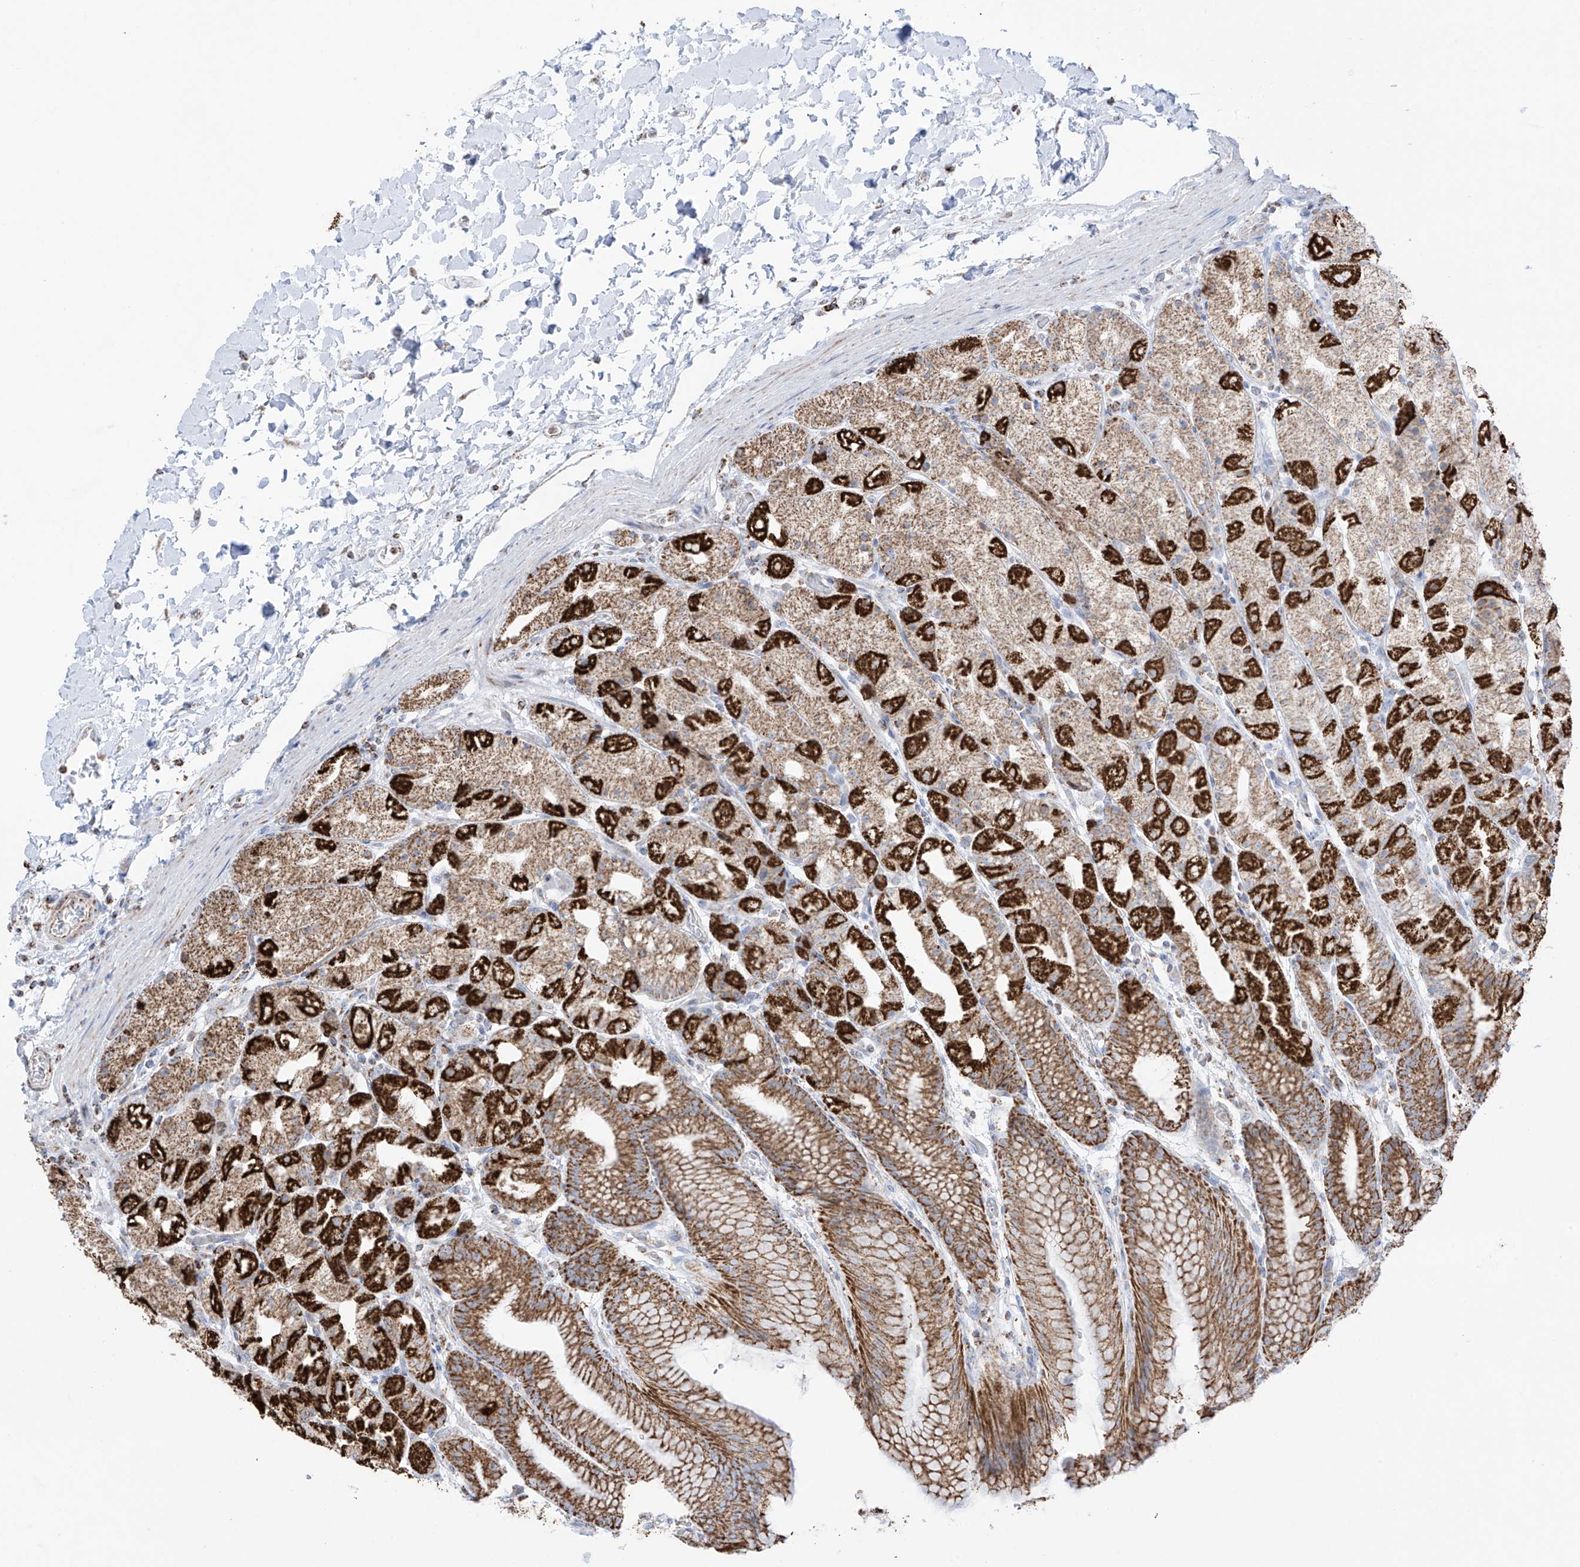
{"staining": {"intensity": "strong", "quantity": ">75%", "location": "cytoplasmic/membranous"}, "tissue": "stomach", "cell_type": "Glandular cells", "image_type": "normal", "snomed": [{"axis": "morphology", "description": "Normal tissue, NOS"}, {"axis": "topography", "description": "Stomach, upper"}], "caption": "Immunohistochemical staining of benign stomach reveals strong cytoplasmic/membranous protein expression in about >75% of glandular cells.", "gene": "XKR3", "patient": {"sex": "male", "age": 48}}